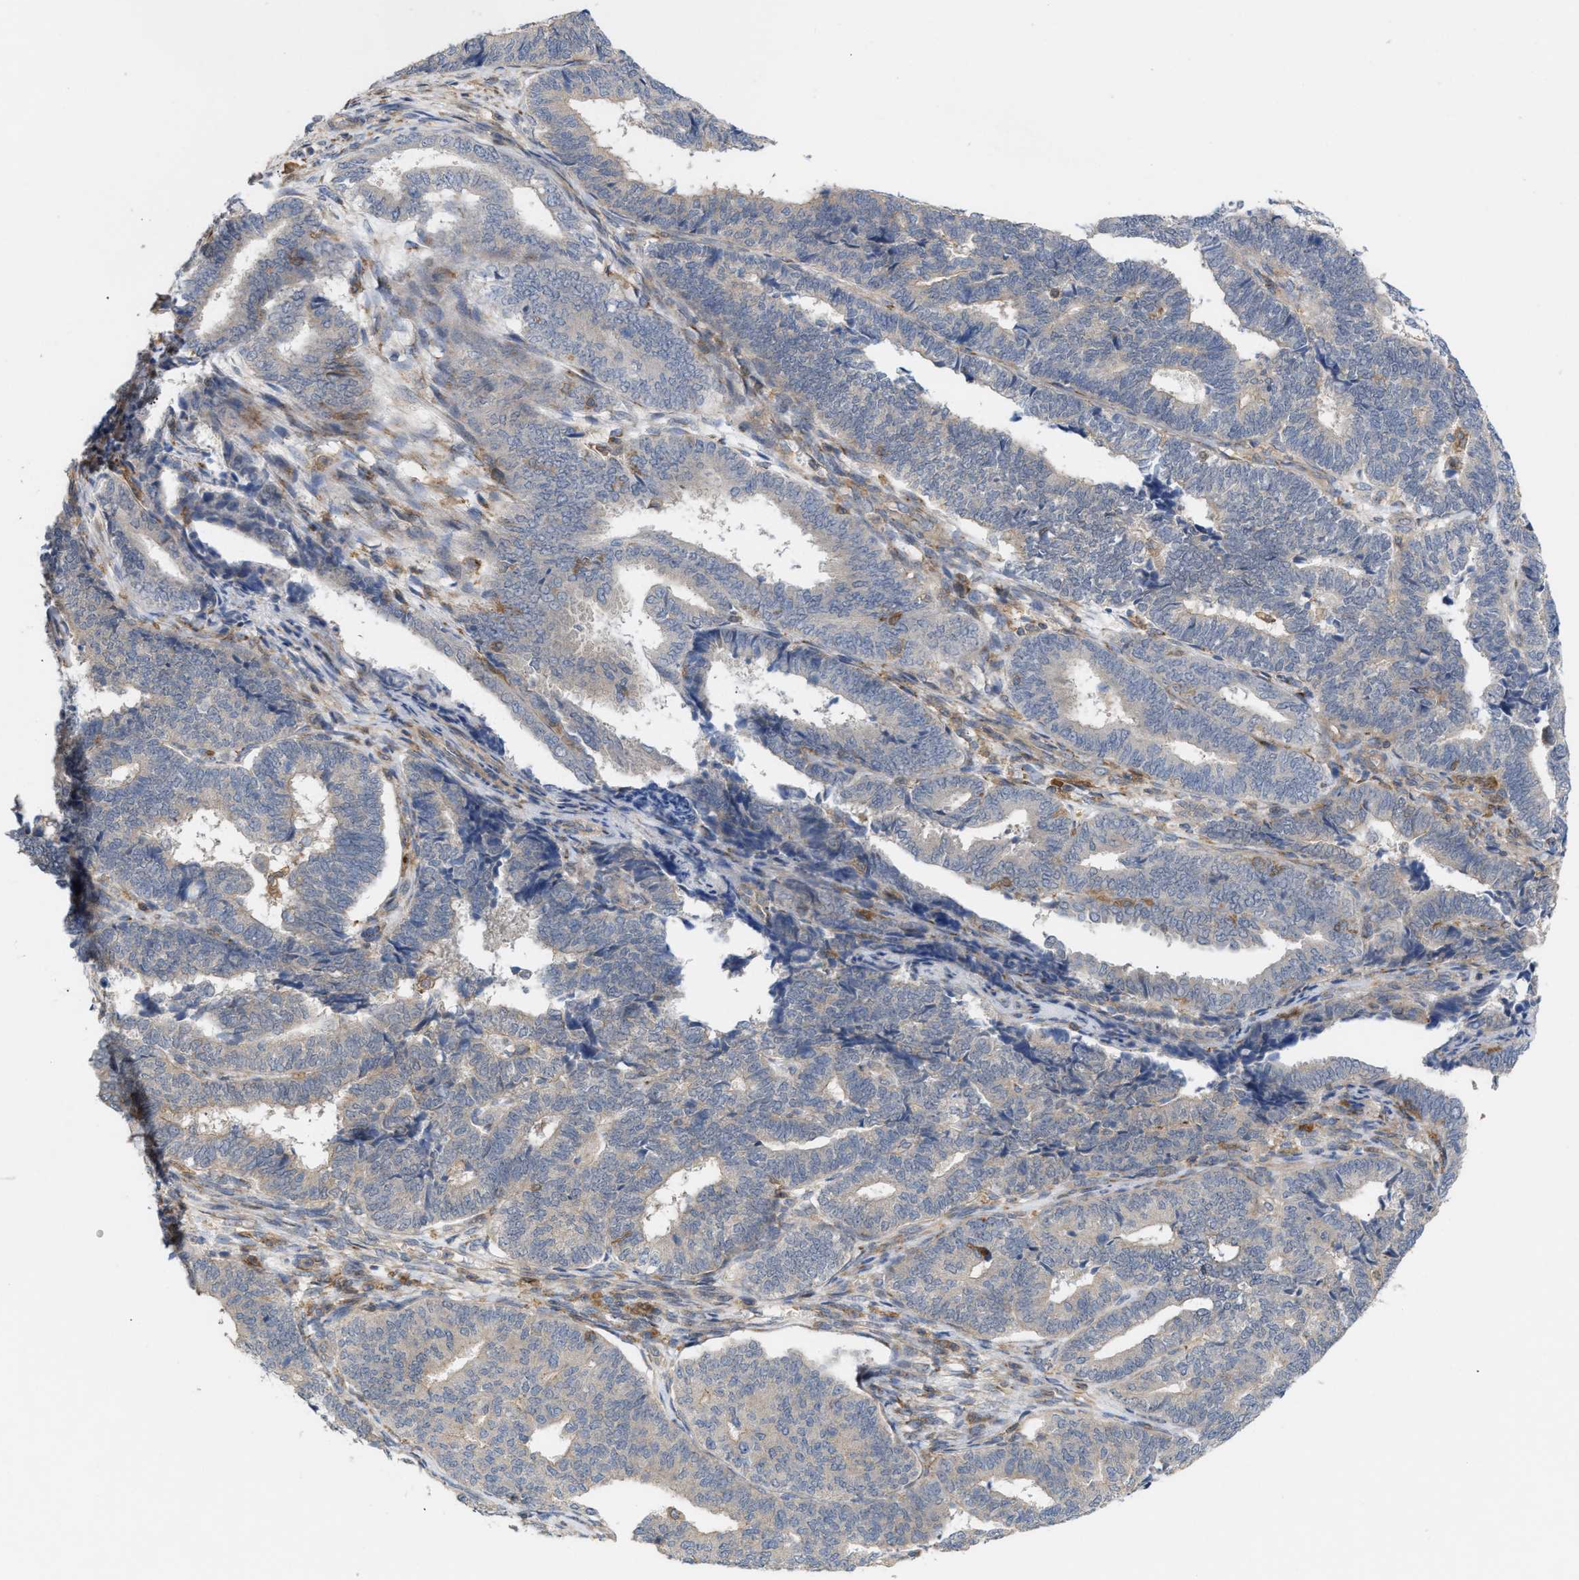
{"staining": {"intensity": "negative", "quantity": "none", "location": "none"}, "tissue": "endometrial cancer", "cell_type": "Tumor cells", "image_type": "cancer", "snomed": [{"axis": "morphology", "description": "Adenocarcinoma, NOS"}, {"axis": "topography", "description": "Endometrium"}], "caption": "Human adenocarcinoma (endometrial) stained for a protein using immunohistochemistry (IHC) shows no staining in tumor cells.", "gene": "DBNL", "patient": {"sex": "female", "age": 70}}